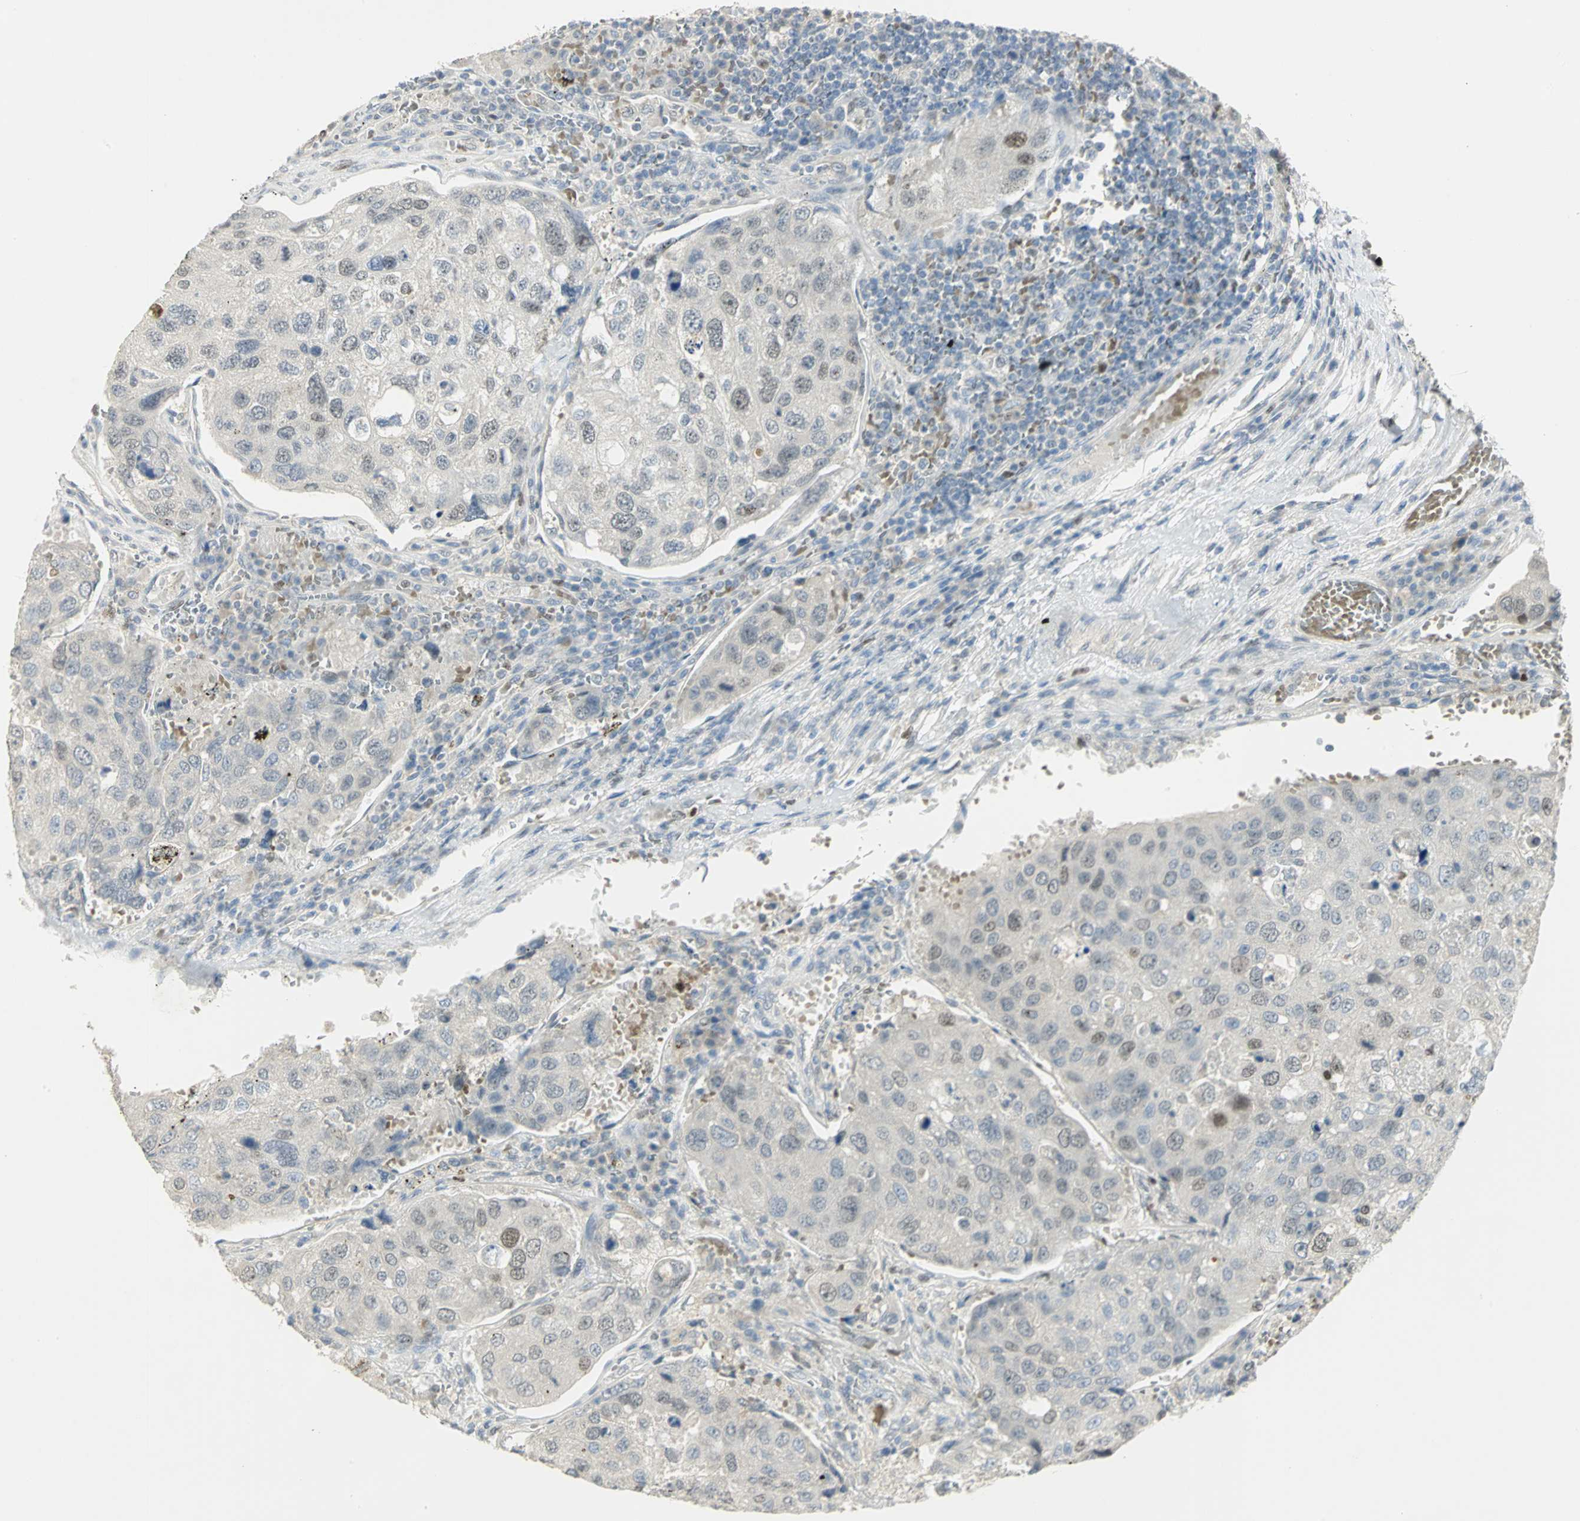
{"staining": {"intensity": "moderate", "quantity": "<25%", "location": "nuclear"}, "tissue": "urothelial cancer", "cell_type": "Tumor cells", "image_type": "cancer", "snomed": [{"axis": "morphology", "description": "Urothelial carcinoma, High grade"}, {"axis": "topography", "description": "Lymph node"}, {"axis": "topography", "description": "Urinary bladder"}], "caption": "Urothelial cancer stained with a protein marker reveals moderate staining in tumor cells.", "gene": "BCL6", "patient": {"sex": "male", "age": 51}}